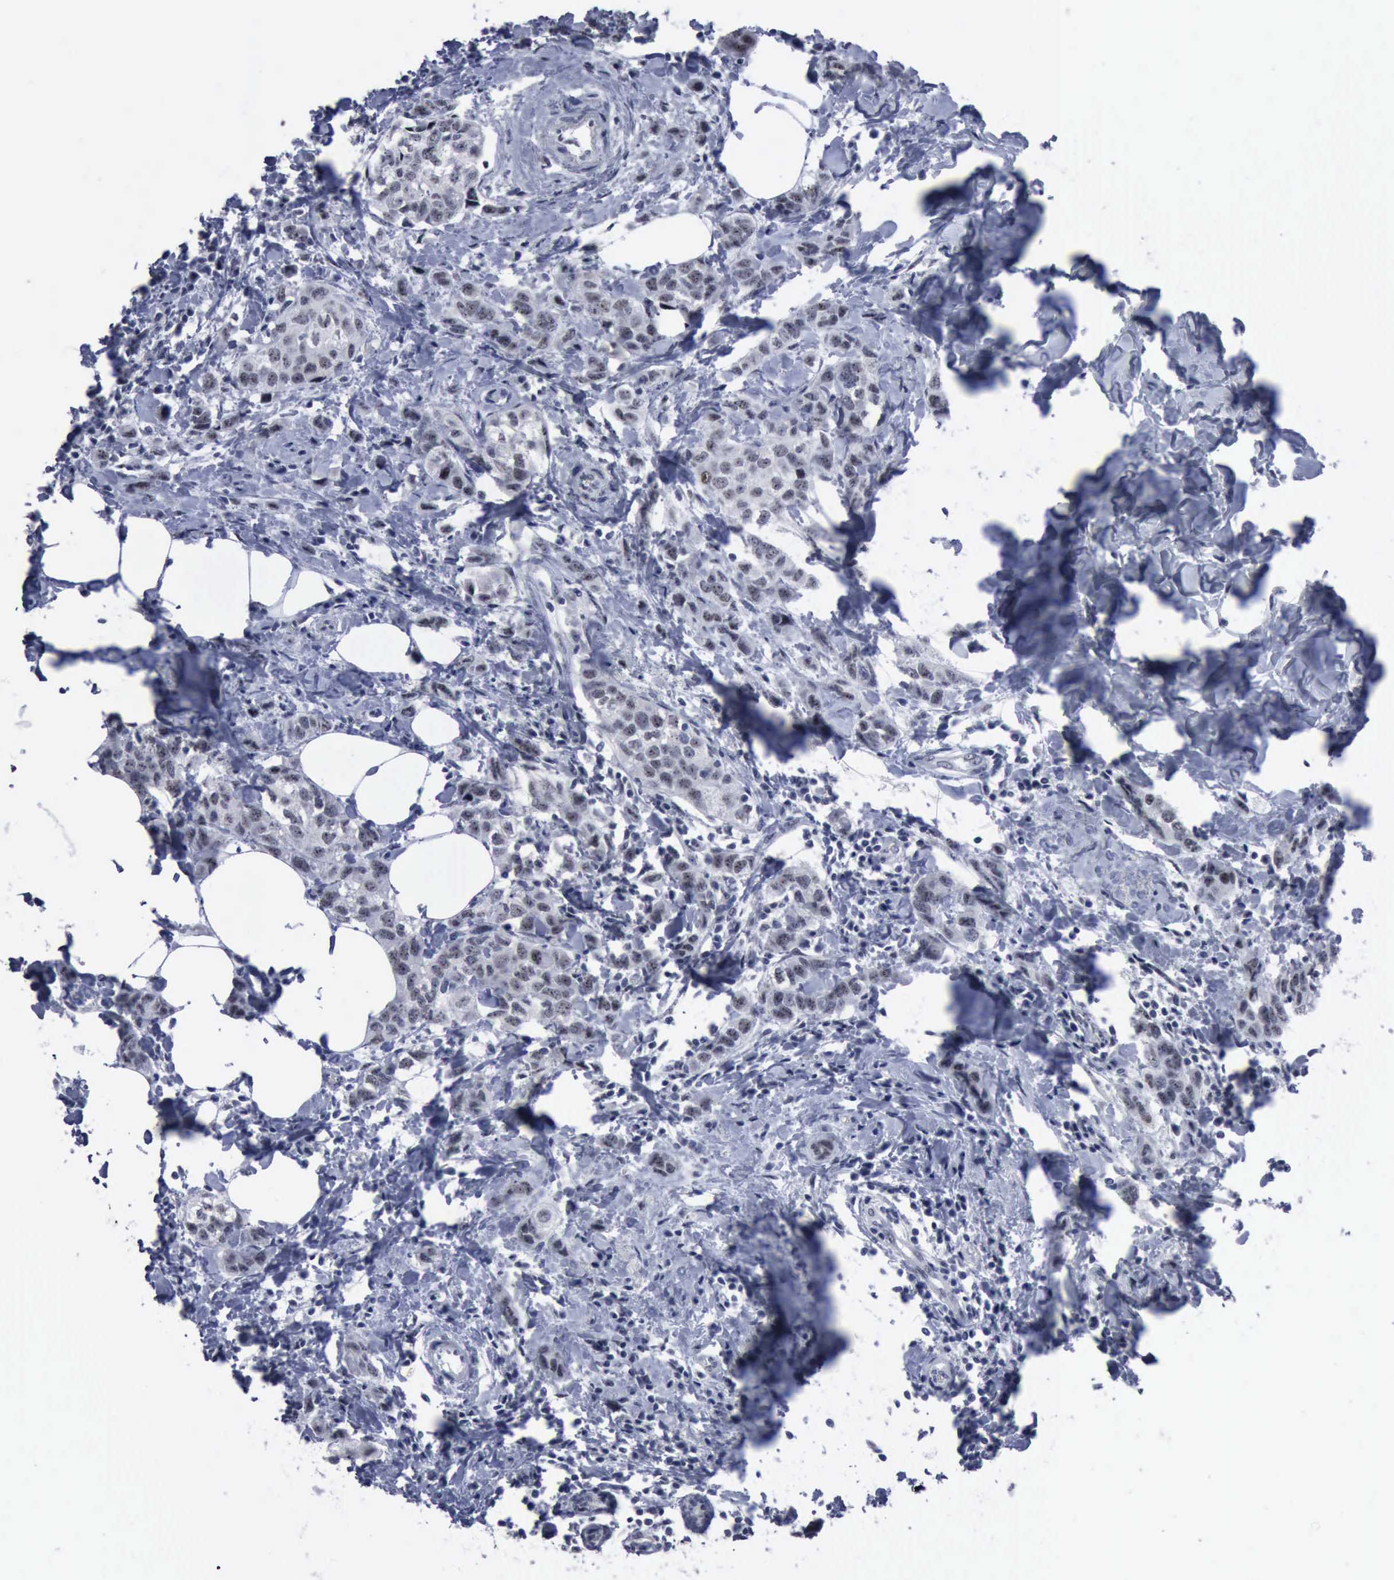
{"staining": {"intensity": "negative", "quantity": "none", "location": "none"}, "tissue": "breast cancer", "cell_type": "Tumor cells", "image_type": "cancer", "snomed": [{"axis": "morphology", "description": "Normal tissue, NOS"}, {"axis": "morphology", "description": "Duct carcinoma"}, {"axis": "topography", "description": "Breast"}], "caption": "The IHC histopathology image has no significant positivity in tumor cells of breast infiltrating ductal carcinoma tissue.", "gene": "BRD1", "patient": {"sex": "female", "age": 50}}